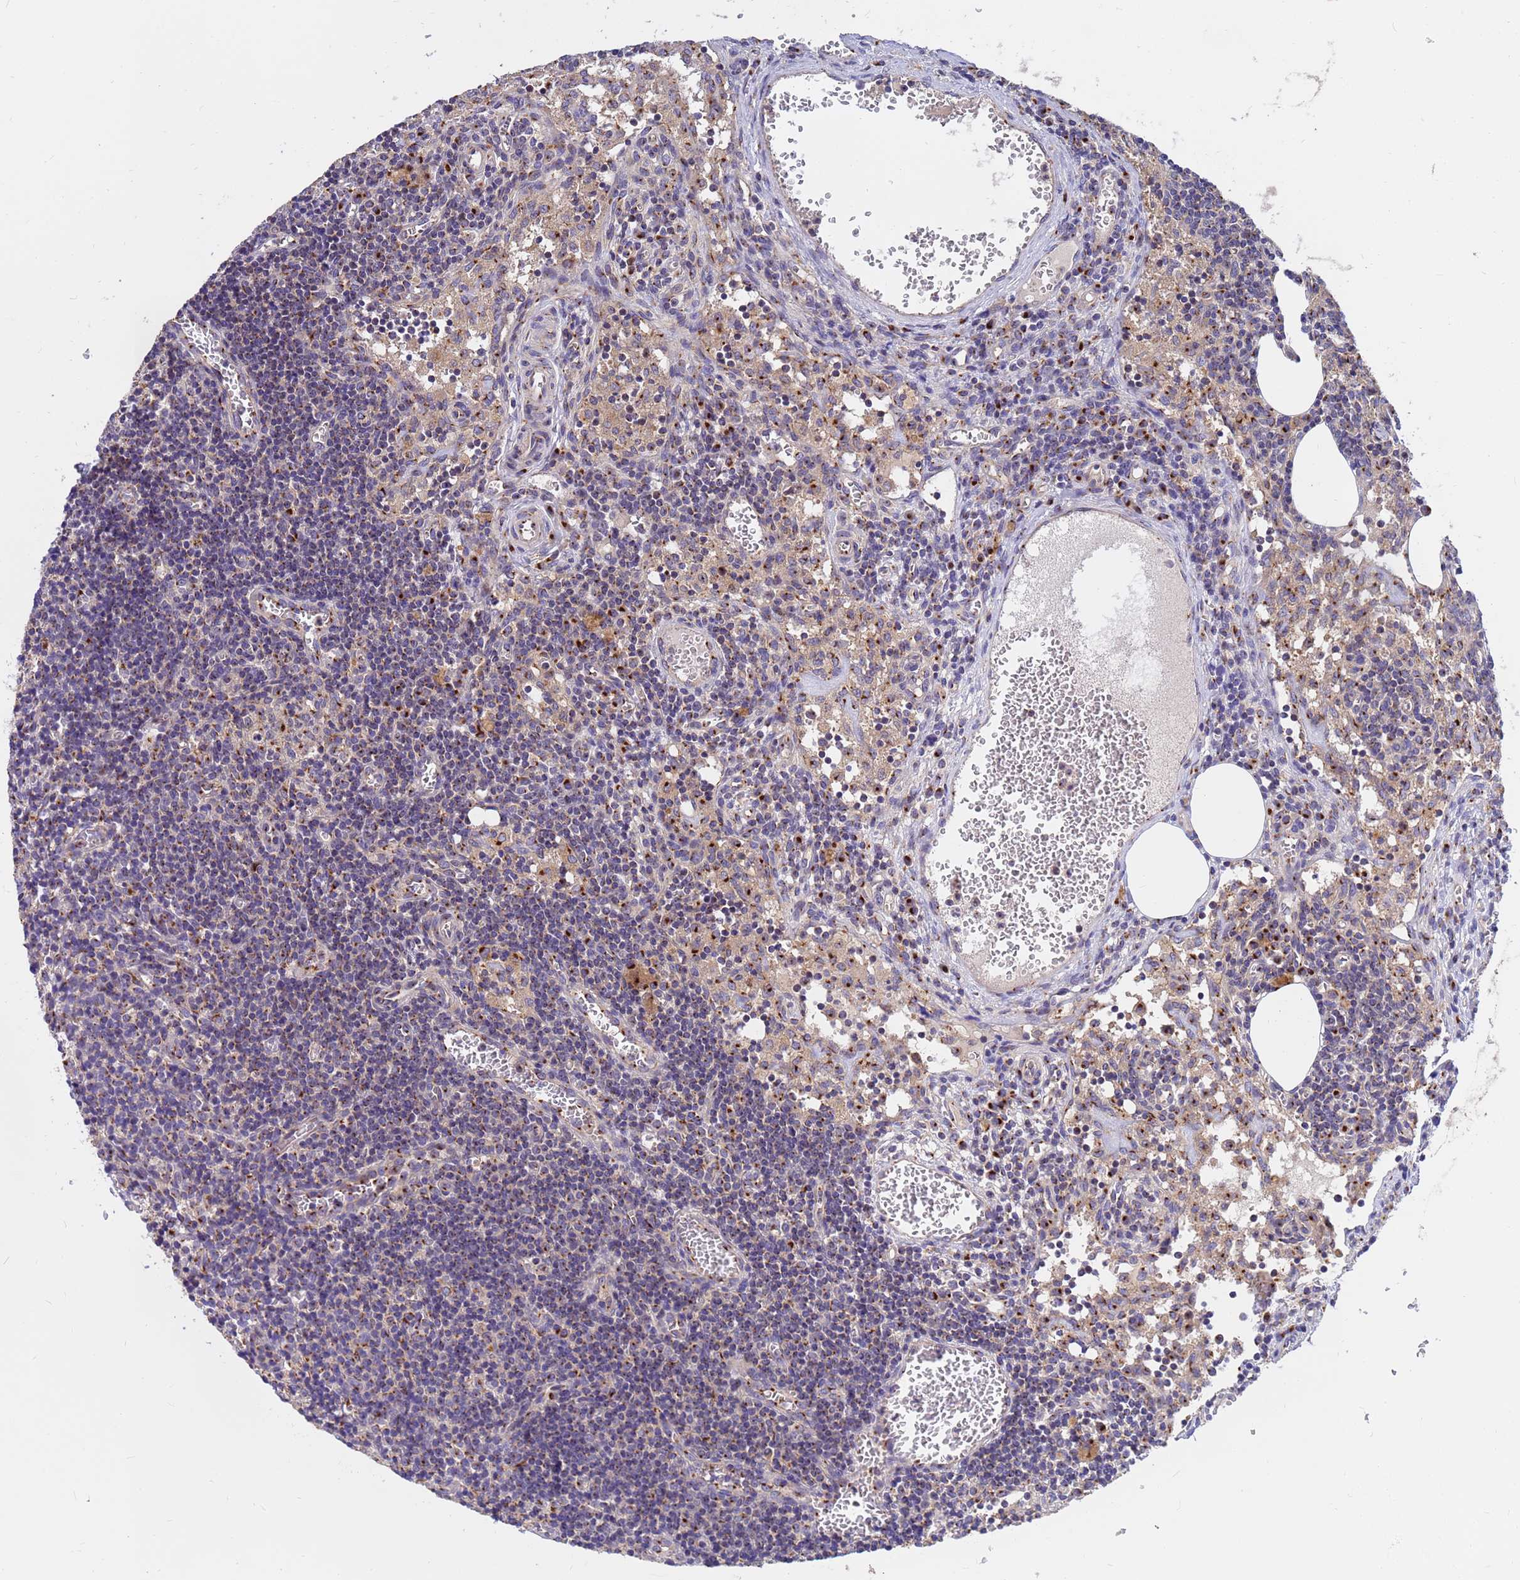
{"staining": {"intensity": "moderate", "quantity": "25%-75%", "location": "cytoplasmic/membranous"}, "tissue": "lymph node", "cell_type": "Non-germinal center cells", "image_type": "normal", "snomed": [{"axis": "morphology", "description": "Normal tissue, NOS"}, {"axis": "topography", "description": "Lymph node"}], "caption": "Immunohistochemical staining of unremarkable lymph node shows medium levels of moderate cytoplasmic/membranous positivity in approximately 25%-75% of non-germinal center cells. (DAB IHC, brown staining for protein, blue staining for nuclei).", "gene": "HPS3", "patient": {"sex": "female", "age": 37}}